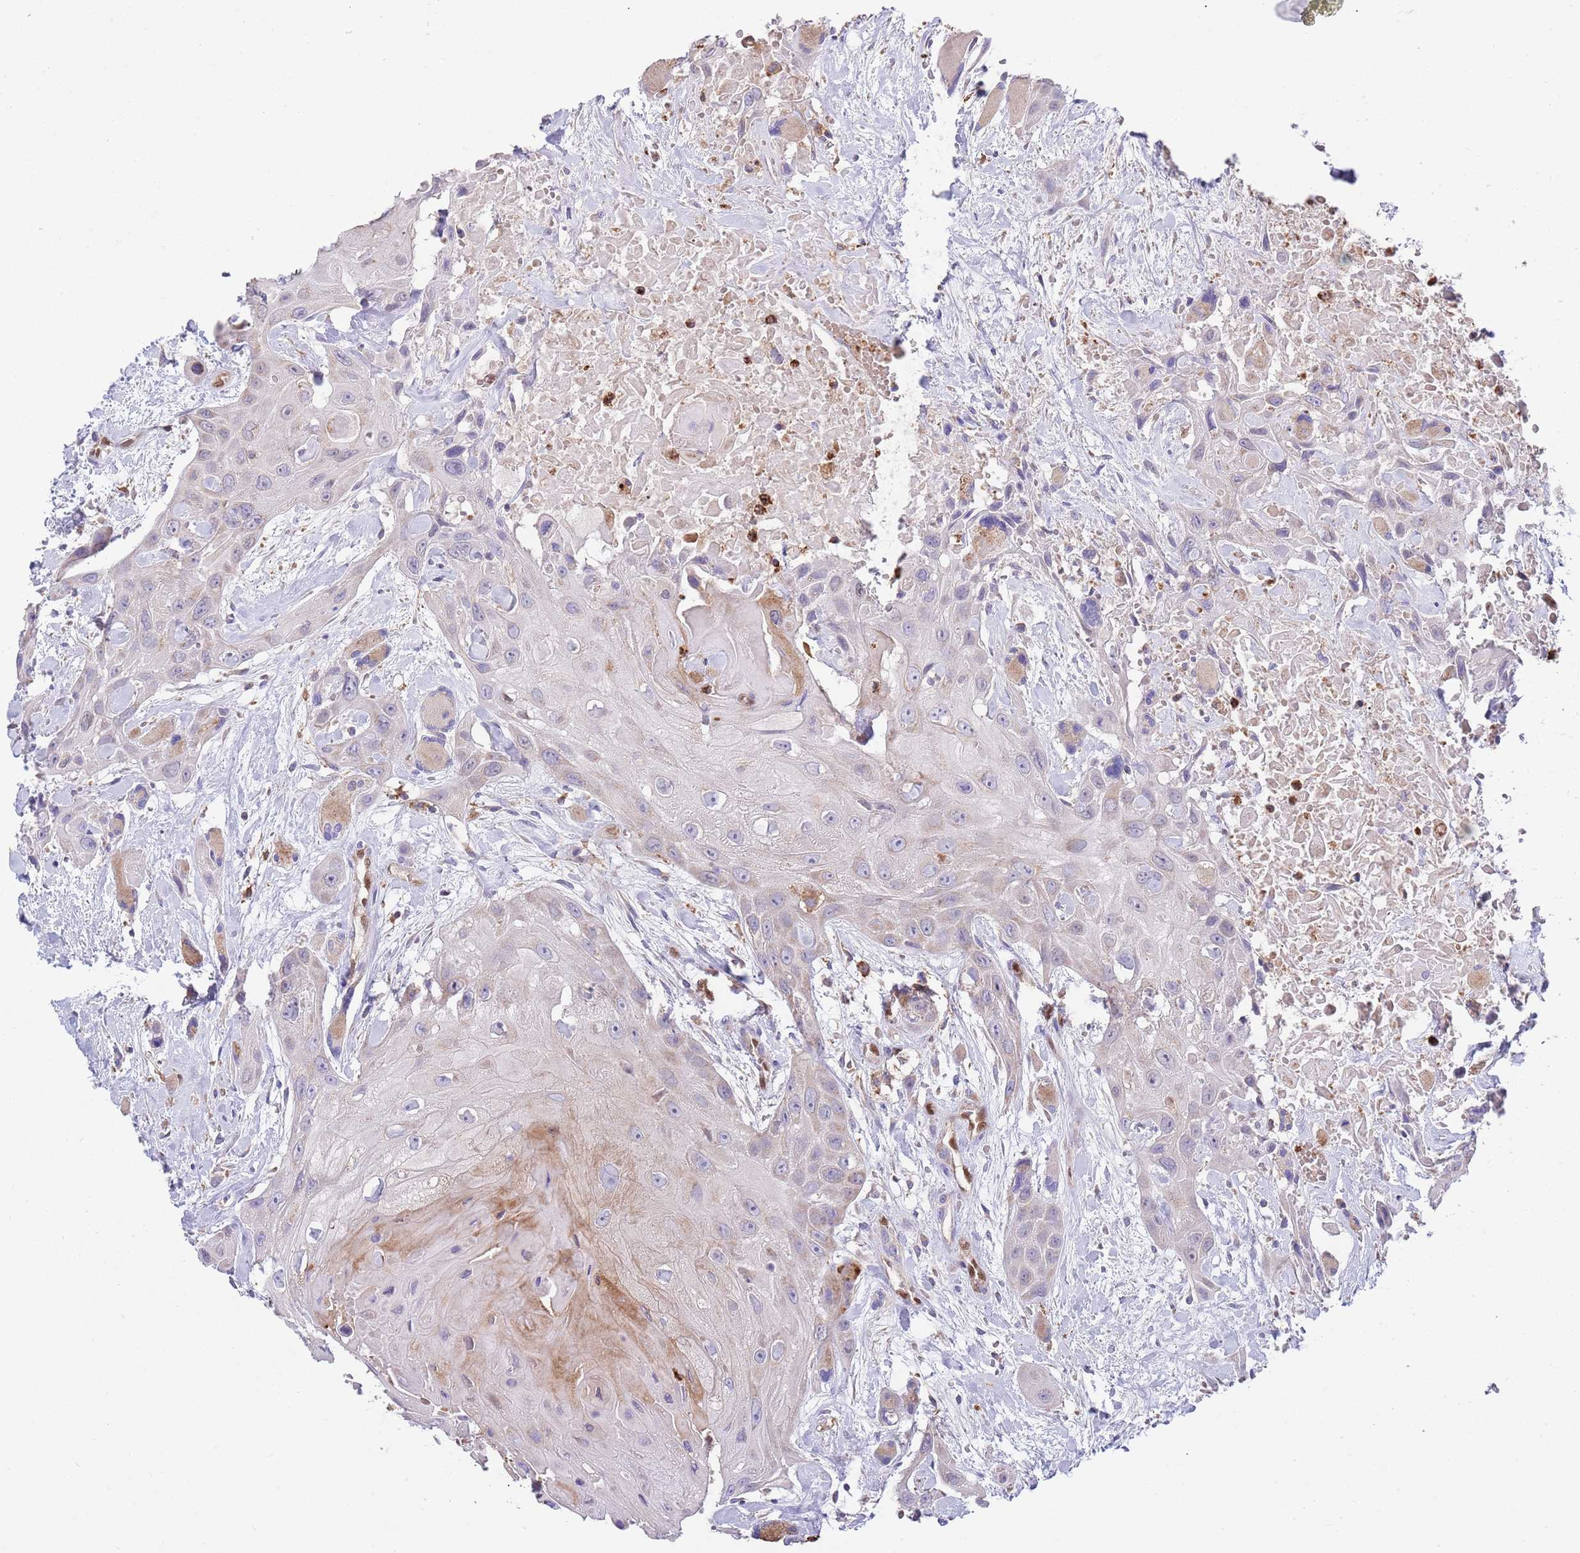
{"staining": {"intensity": "moderate", "quantity": "<25%", "location": "cytoplasmic/membranous"}, "tissue": "head and neck cancer", "cell_type": "Tumor cells", "image_type": "cancer", "snomed": [{"axis": "morphology", "description": "Squamous cell carcinoma, NOS"}, {"axis": "topography", "description": "Head-Neck"}], "caption": "An IHC image of tumor tissue is shown. Protein staining in brown labels moderate cytoplasmic/membranous positivity in head and neck cancer within tumor cells.", "gene": "DDT", "patient": {"sex": "male", "age": 81}}